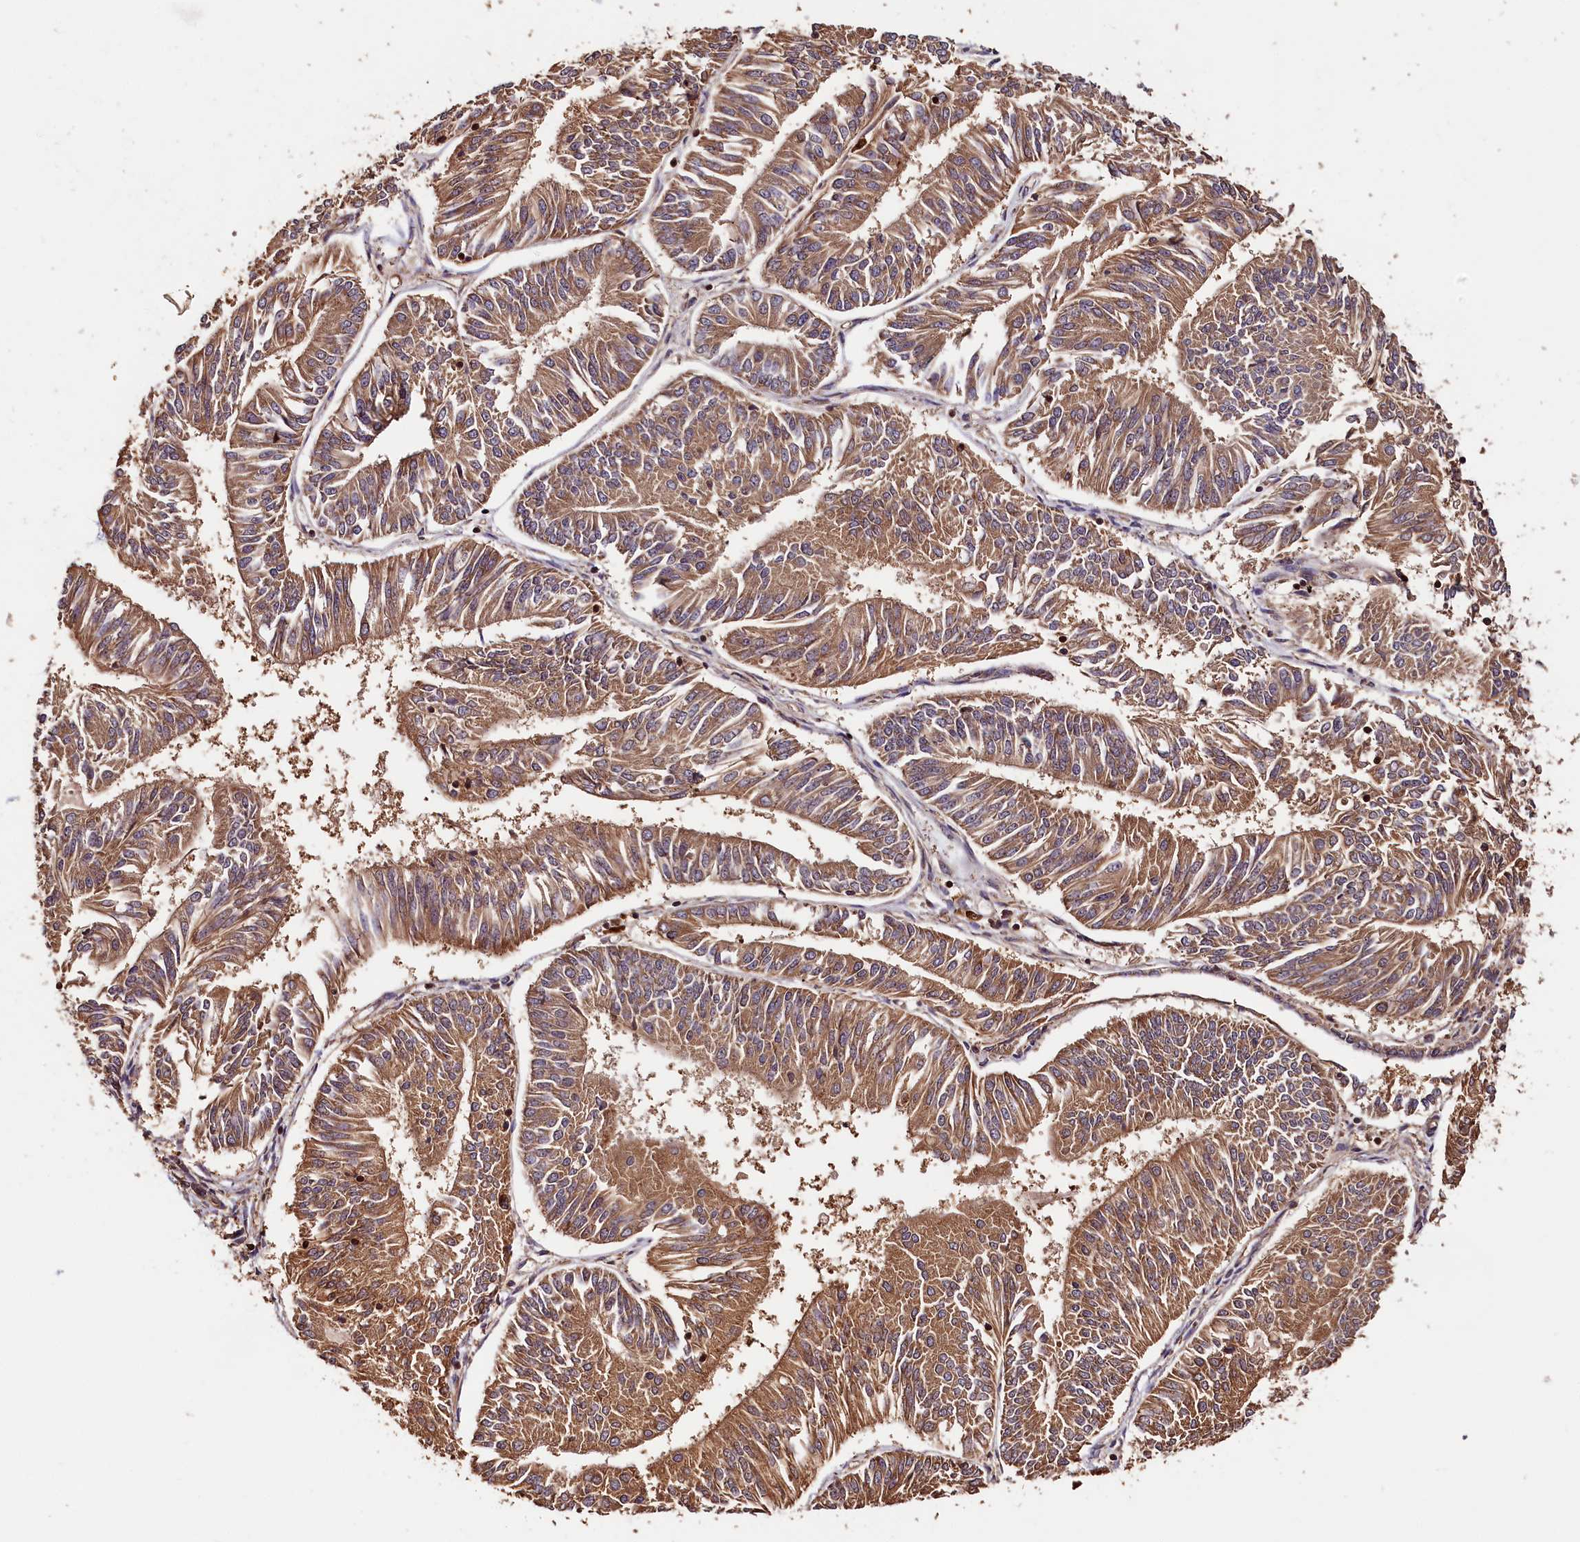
{"staining": {"intensity": "moderate", "quantity": ">75%", "location": "cytoplasmic/membranous"}, "tissue": "endometrial cancer", "cell_type": "Tumor cells", "image_type": "cancer", "snomed": [{"axis": "morphology", "description": "Adenocarcinoma, NOS"}, {"axis": "topography", "description": "Endometrium"}], "caption": "Brown immunohistochemical staining in endometrial cancer demonstrates moderate cytoplasmic/membranous expression in approximately >75% of tumor cells. Using DAB (brown) and hematoxylin (blue) stains, captured at high magnification using brightfield microscopy.", "gene": "HMOX2", "patient": {"sex": "female", "age": 58}}